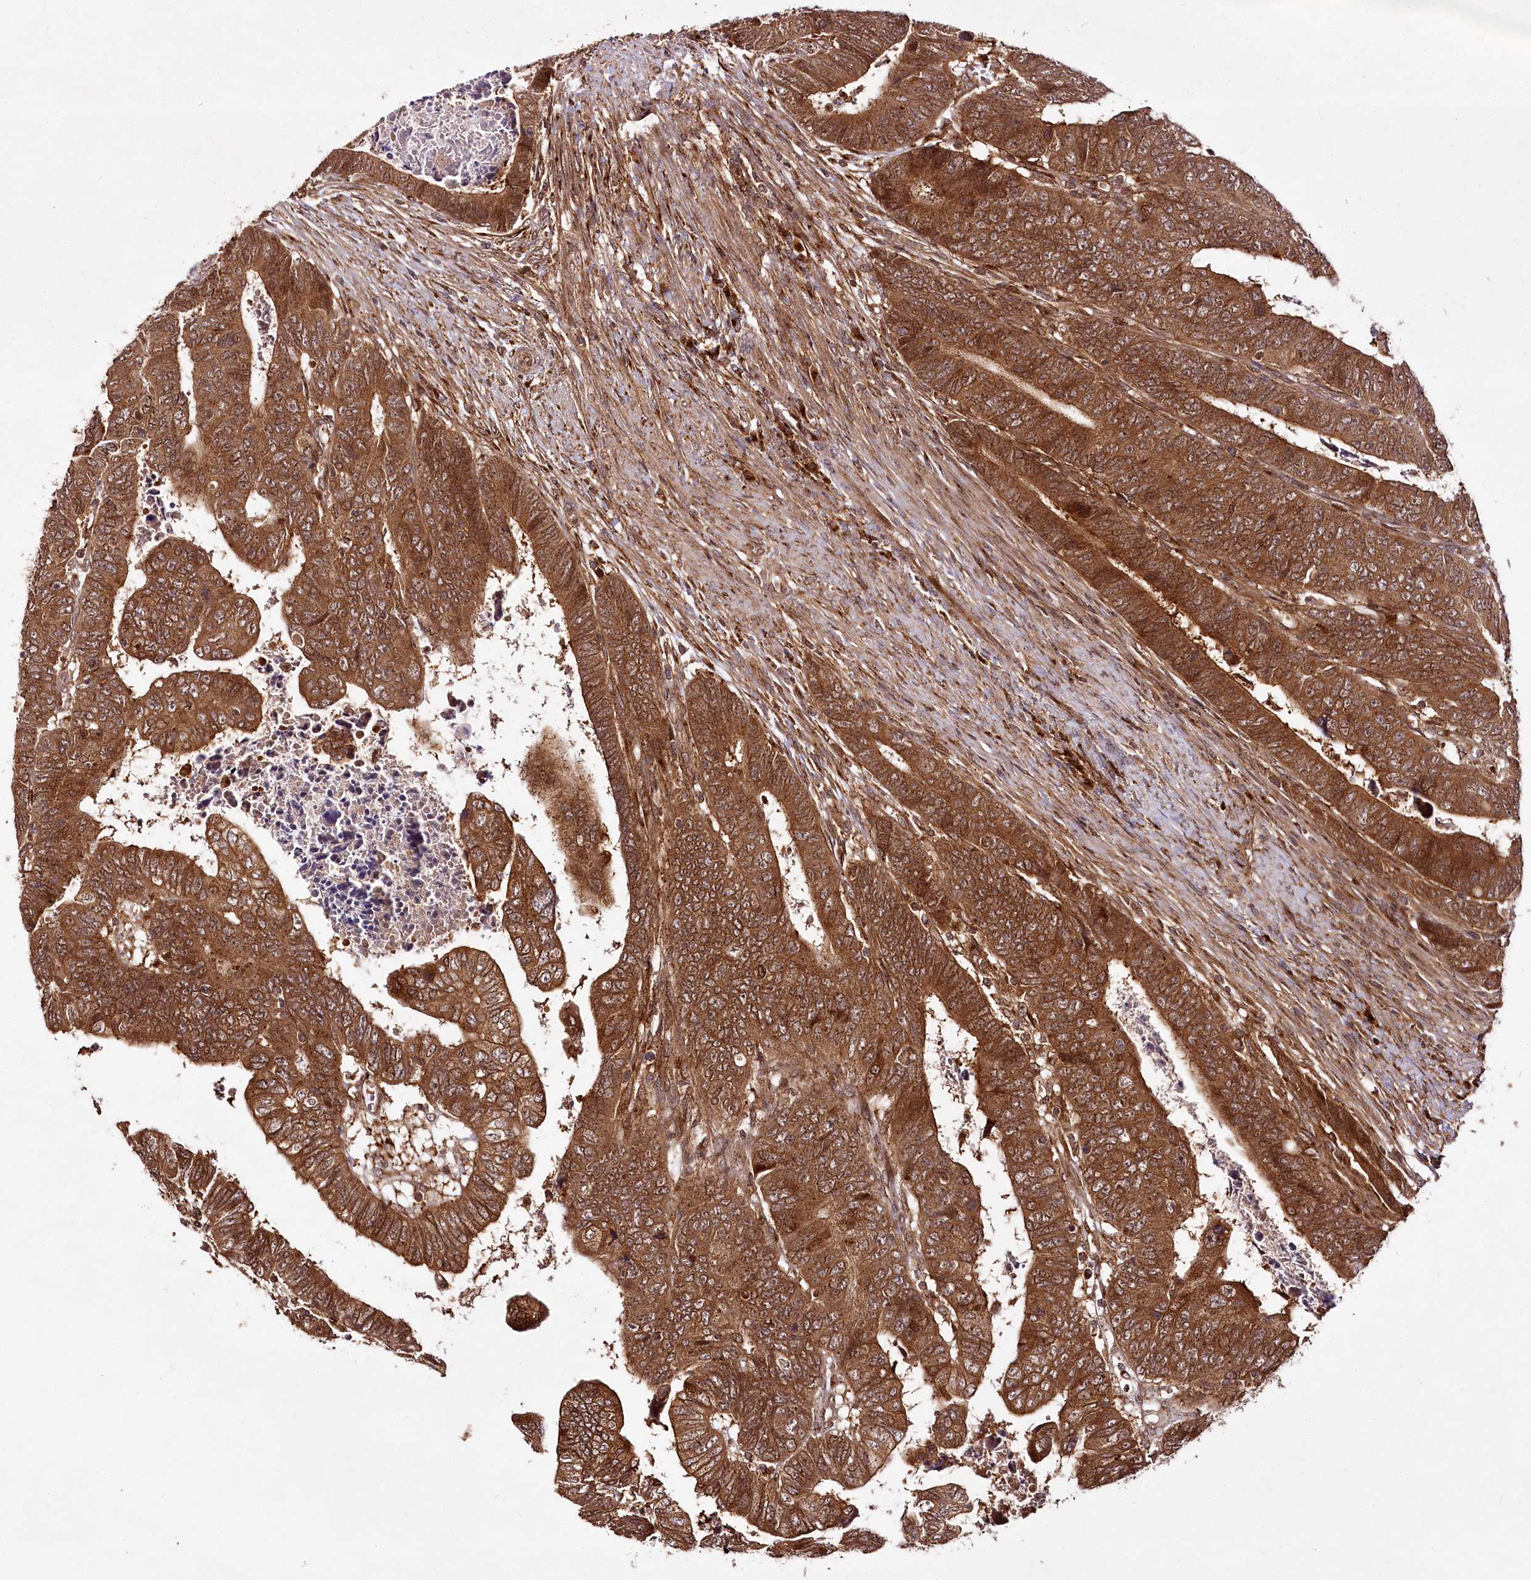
{"staining": {"intensity": "strong", "quantity": ">75%", "location": "cytoplasmic/membranous"}, "tissue": "colorectal cancer", "cell_type": "Tumor cells", "image_type": "cancer", "snomed": [{"axis": "morphology", "description": "Normal tissue, NOS"}, {"axis": "morphology", "description": "Adenocarcinoma, NOS"}, {"axis": "topography", "description": "Rectum"}], "caption": "Tumor cells show high levels of strong cytoplasmic/membranous staining in about >75% of cells in colorectal adenocarcinoma. The staining was performed using DAB (3,3'-diaminobenzidine) to visualize the protein expression in brown, while the nuclei were stained in blue with hematoxylin (Magnification: 20x).", "gene": "COPG1", "patient": {"sex": "female", "age": 65}}